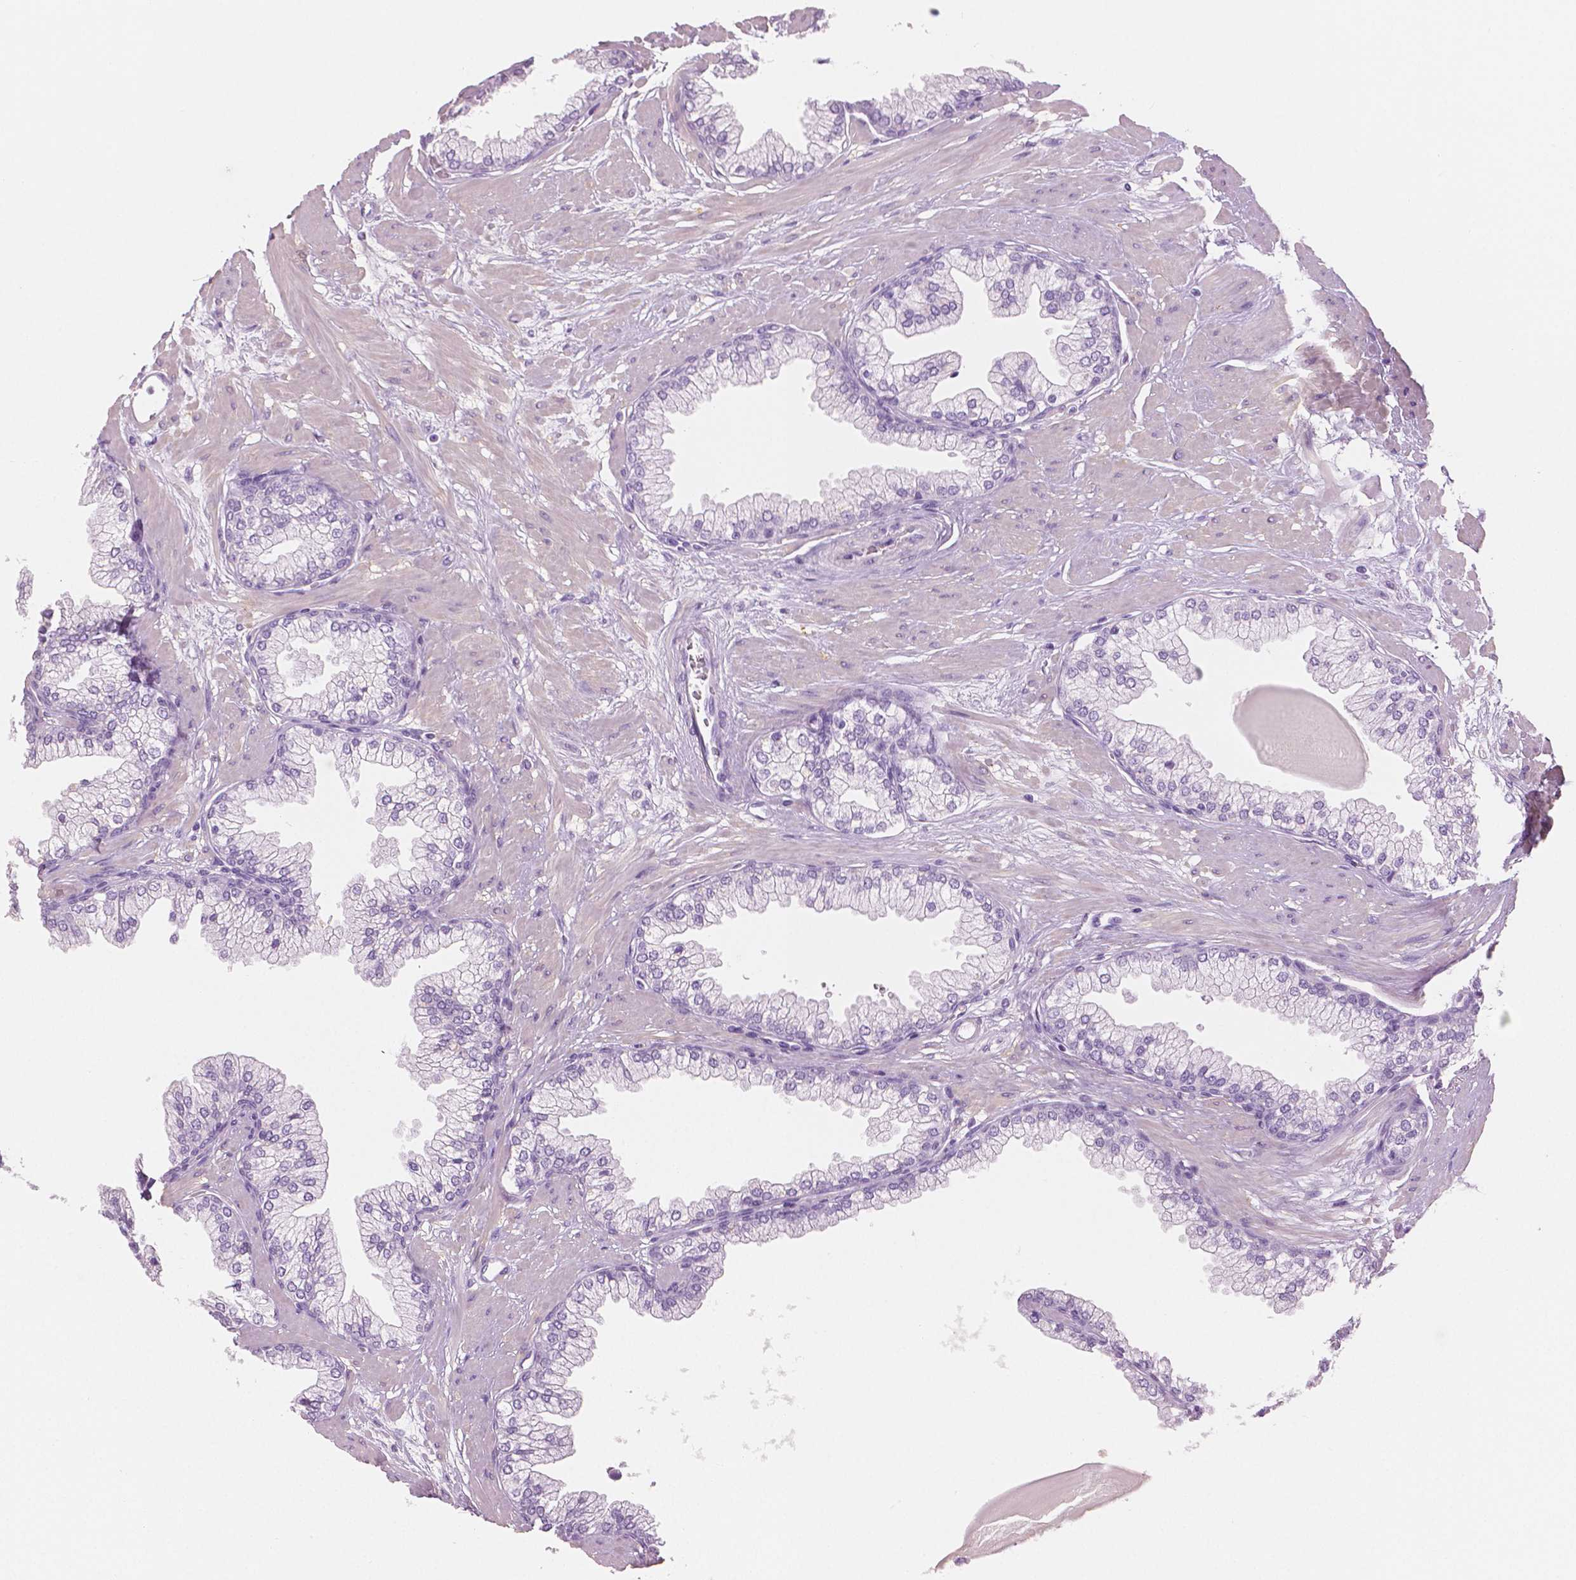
{"staining": {"intensity": "negative", "quantity": "none", "location": "none"}, "tissue": "prostate", "cell_type": "Glandular cells", "image_type": "normal", "snomed": [{"axis": "morphology", "description": "Normal tissue, NOS"}, {"axis": "topography", "description": "Prostate"}, {"axis": "topography", "description": "Peripheral nerve tissue"}], "caption": "There is no significant positivity in glandular cells of prostate.", "gene": "PLIN4", "patient": {"sex": "male", "age": 61}}